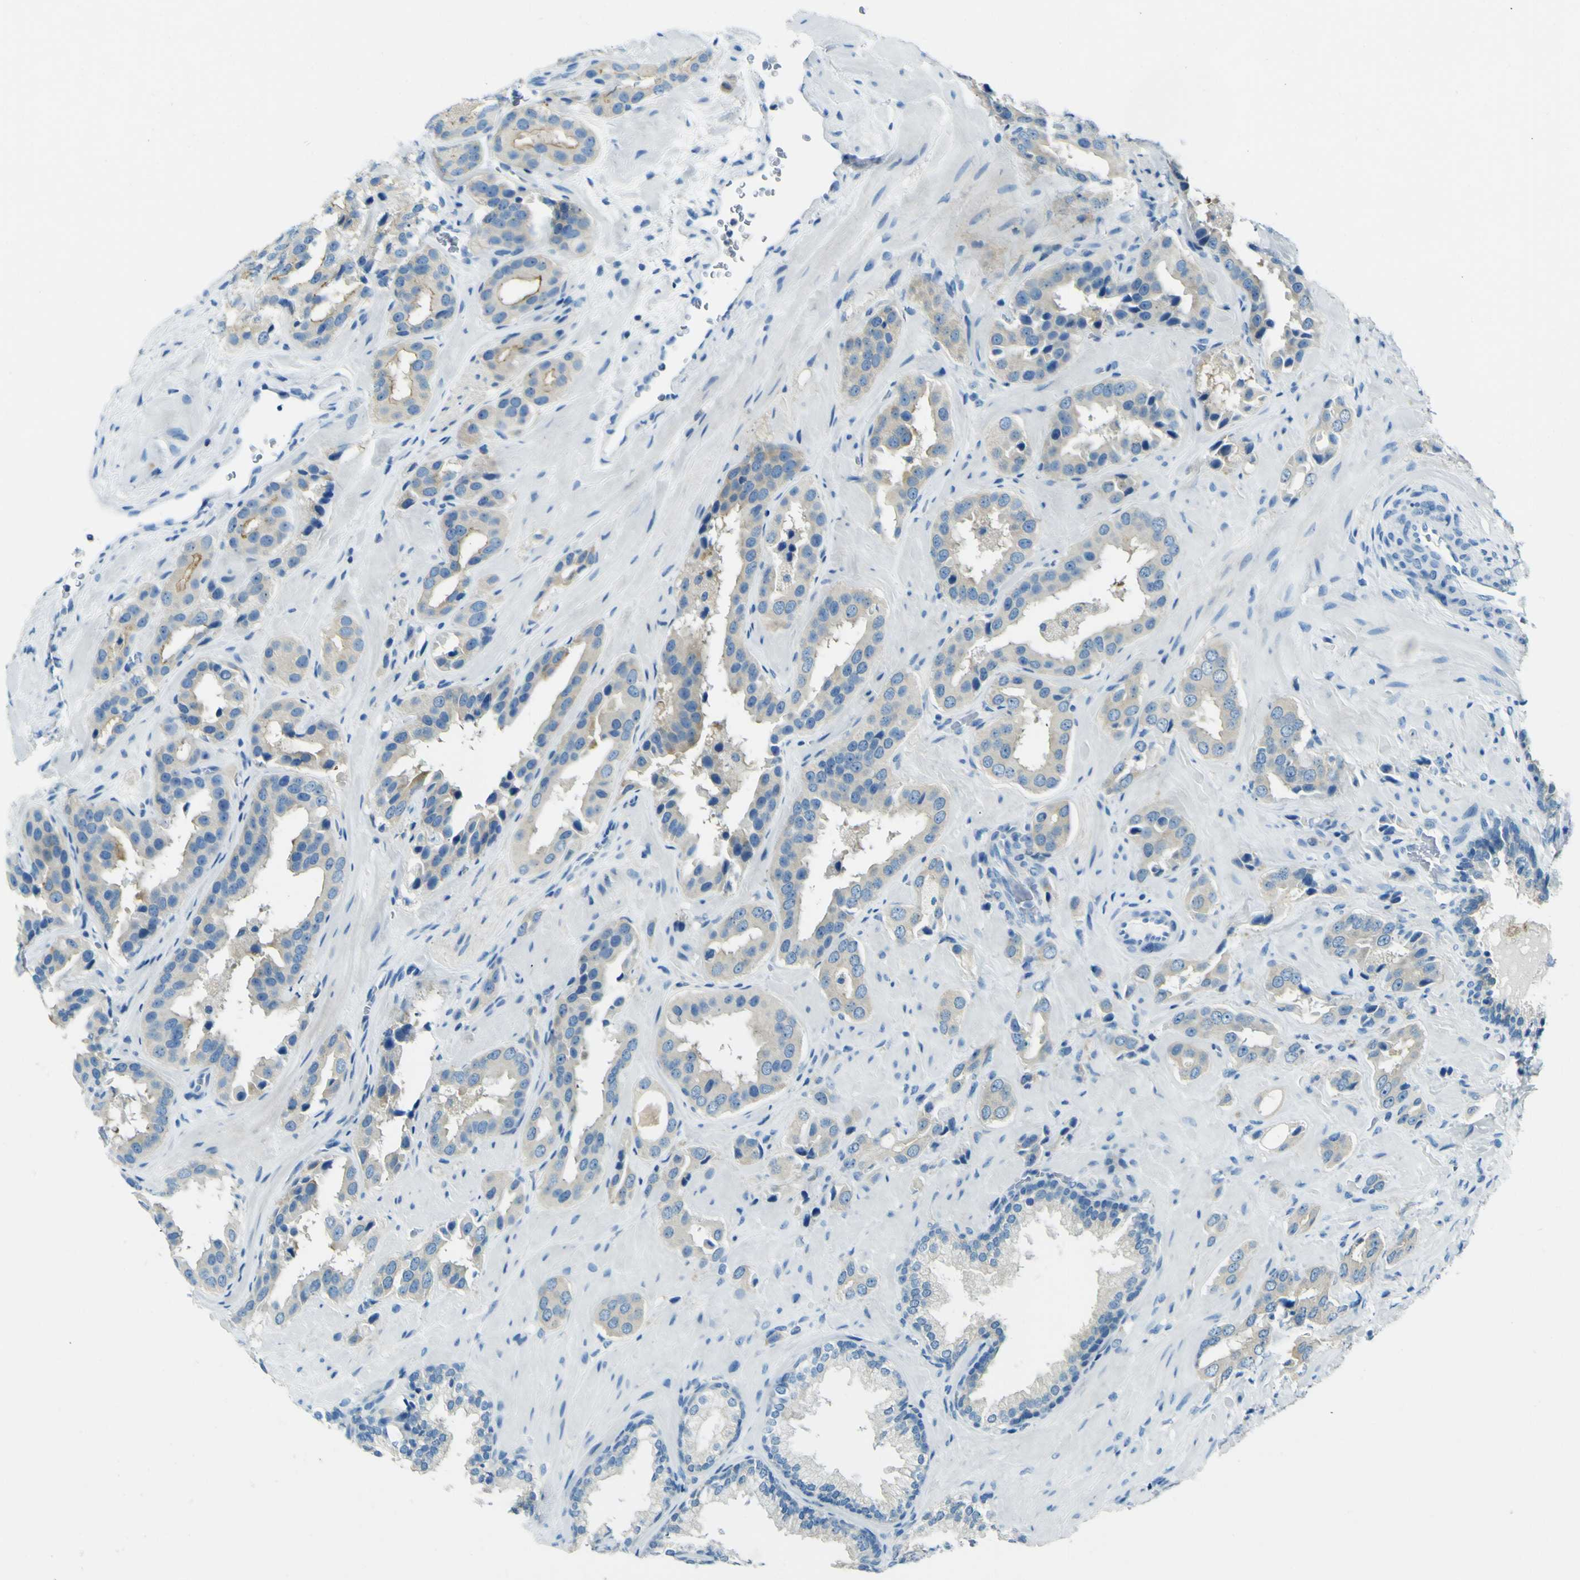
{"staining": {"intensity": "weak", "quantity": "25%-75%", "location": "cytoplasmic/membranous"}, "tissue": "prostate cancer", "cell_type": "Tumor cells", "image_type": "cancer", "snomed": [{"axis": "morphology", "description": "Adenocarcinoma, High grade"}, {"axis": "topography", "description": "Prostate"}], "caption": "The micrograph reveals staining of adenocarcinoma (high-grade) (prostate), revealing weak cytoplasmic/membranous protein positivity (brown color) within tumor cells.", "gene": "SORCS1", "patient": {"sex": "male", "age": 64}}